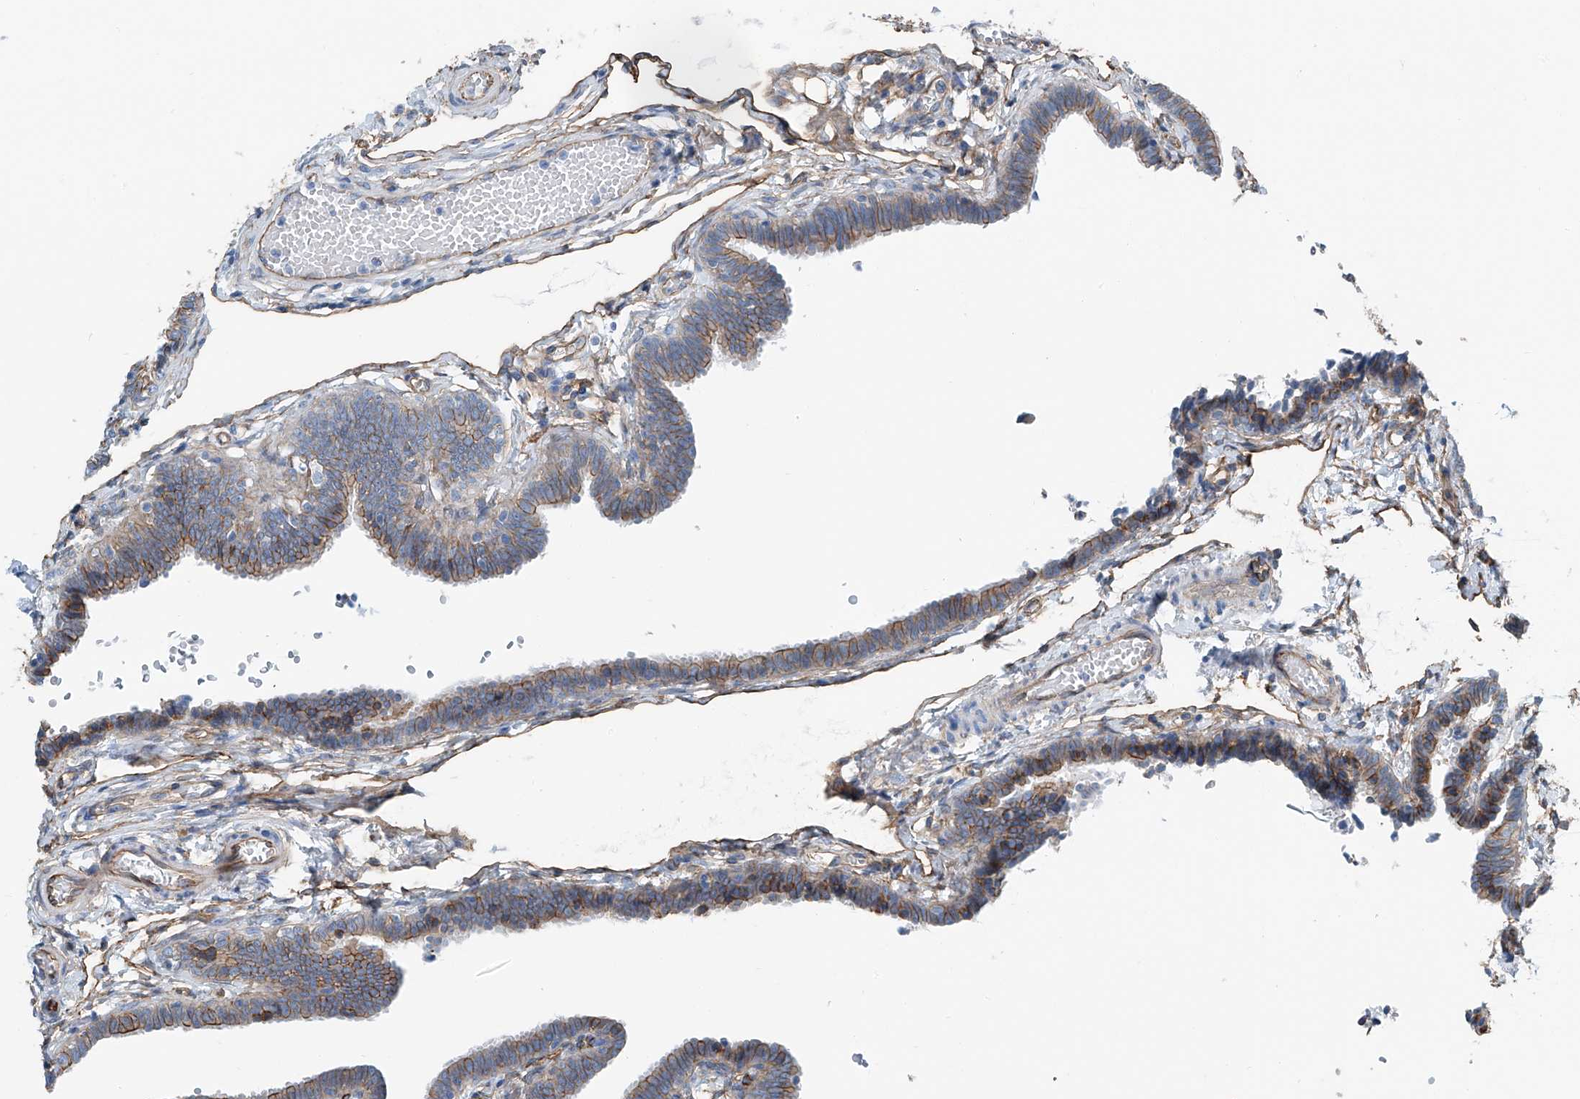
{"staining": {"intensity": "moderate", "quantity": "25%-75%", "location": "cytoplasmic/membranous"}, "tissue": "fallopian tube", "cell_type": "Glandular cells", "image_type": "normal", "snomed": [{"axis": "morphology", "description": "Normal tissue, NOS"}, {"axis": "topography", "description": "Fallopian tube"}, {"axis": "topography", "description": "Ovary"}], "caption": "Glandular cells display moderate cytoplasmic/membranous staining in approximately 25%-75% of cells in unremarkable fallopian tube.", "gene": "THEMIS2", "patient": {"sex": "female", "age": 23}}